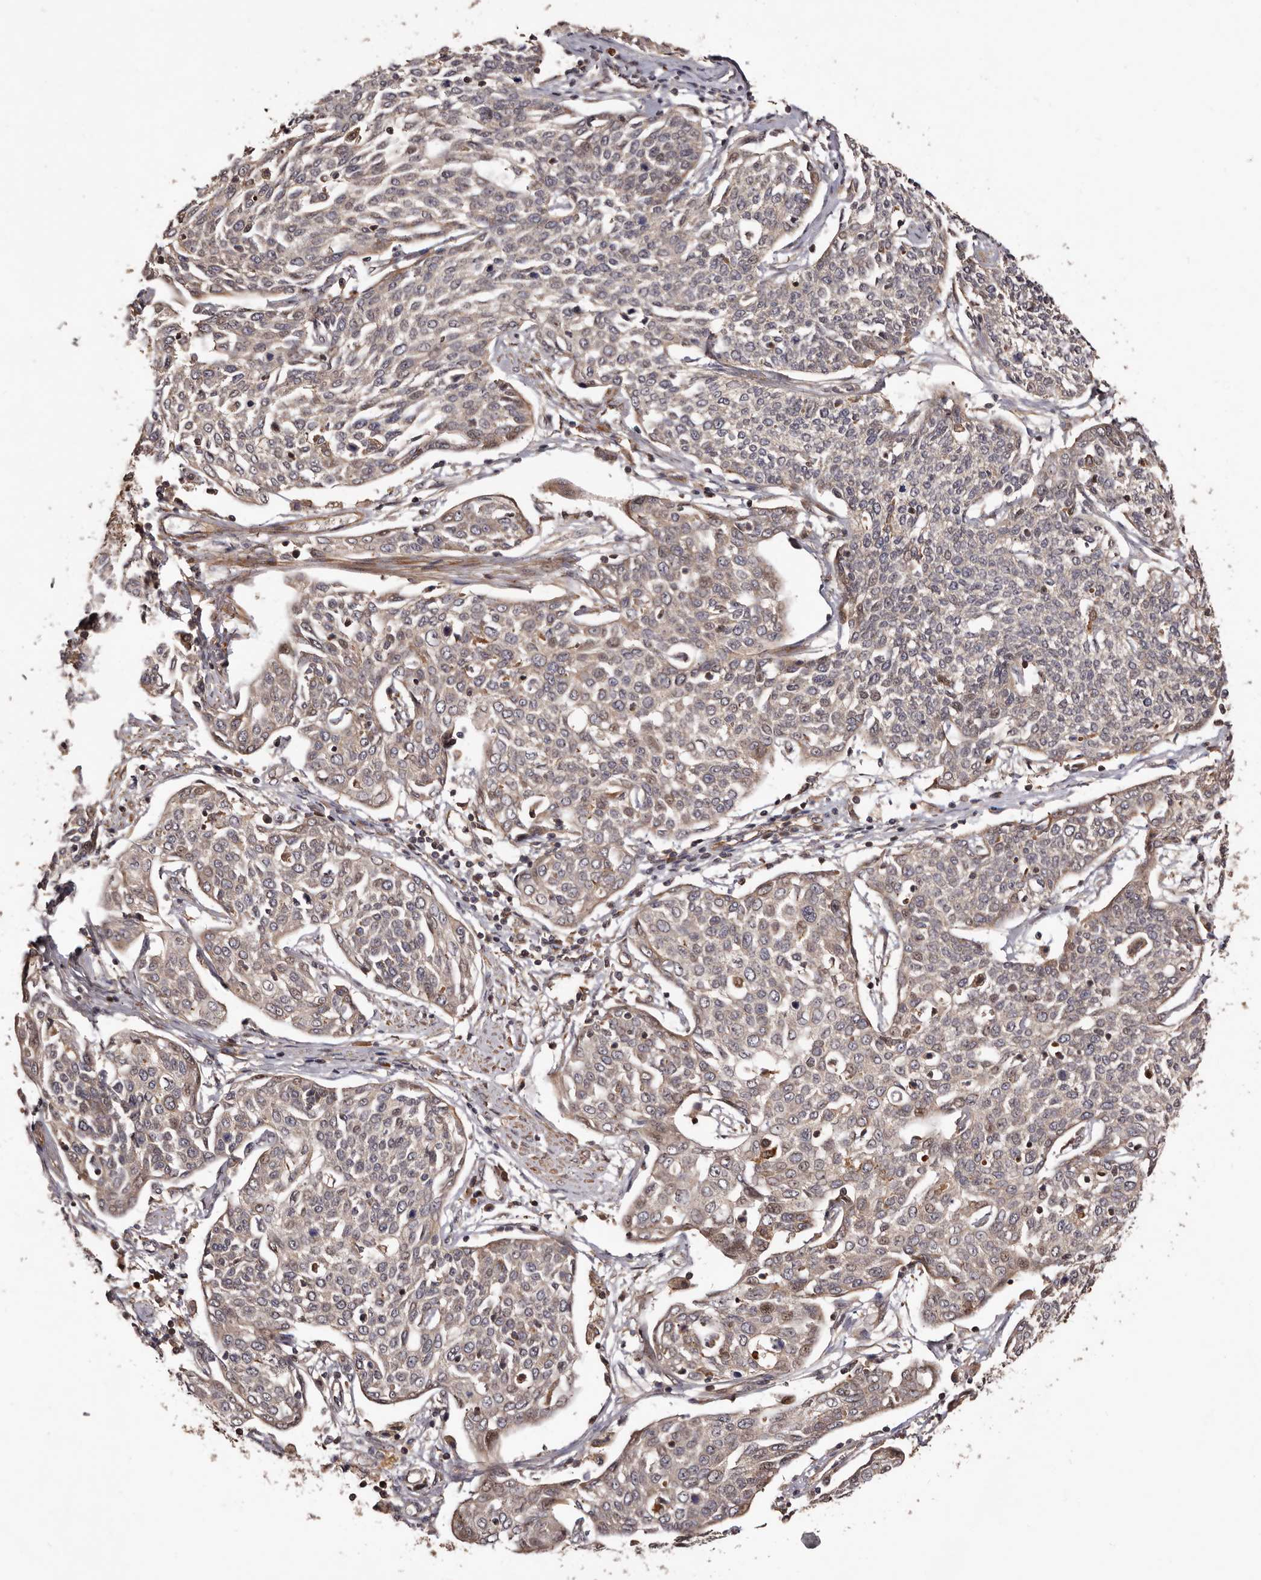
{"staining": {"intensity": "weak", "quantity": ">75%", "location": "cytoplasmic/membranous"}, "tissue": "cervical cancer", "cell_type": "Tumor cells", "image_type": "cancer", "snomed": [{"axis": "morphology", "description": "Squamous cell carcinoma, NOS"}, {"axis": "topography", "description": "Cervix"}], "caption": "Immunohistochemistry (IHC) (DAB) staining of cervical cancer (squamous cell carcinoma) demonstrates weak cytoplasmic/membranous protein expression in approximately >75% of tumor cells.", "gene": "GTPBP1", "patient": {"sex": "female", "age": 34}}